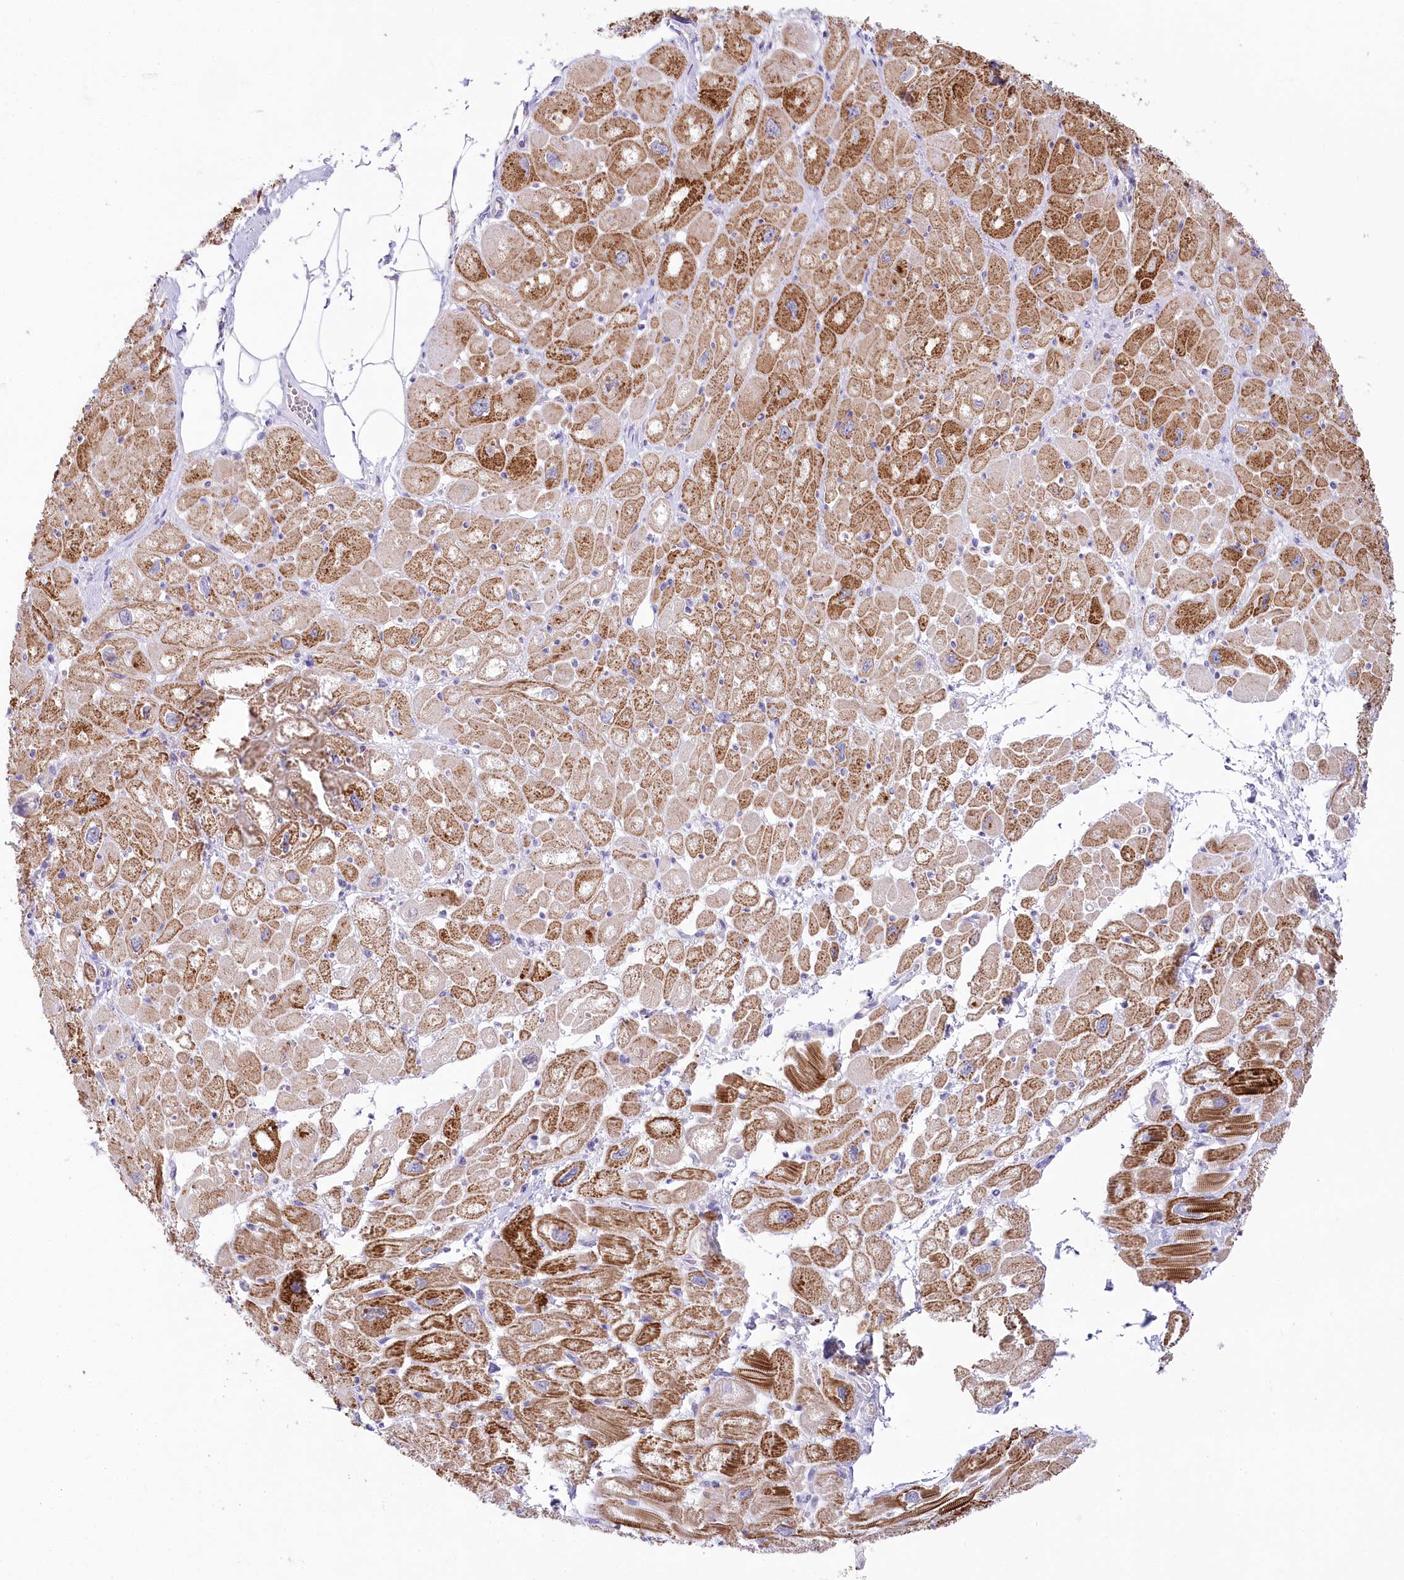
{"staining": {"intensity": "moderate", "quantity": ">75%", "location": "cytoplasmic/membranous"}, "tissue": "heart muscle", "cell_type": "Cardiomyocytes", "image_type": "normal", "snomed": [{"axis": "morphology", "description": "Normal tissue, NOS"}, {"axis": "topography", "description": "Heart"}], "caption": "Normal heart muscle reveals moderate cytoplasmic/membranous expression in approximately >75% of cardiomyocytes The staining was performed using DAB (3,3'-diaminobenzidine), with brown indicating positive protein expression. Nuclei are stained blue with hematoxylin..", "gene": "MYOZ1", "patient": {"sex": "male", "age": 50}}